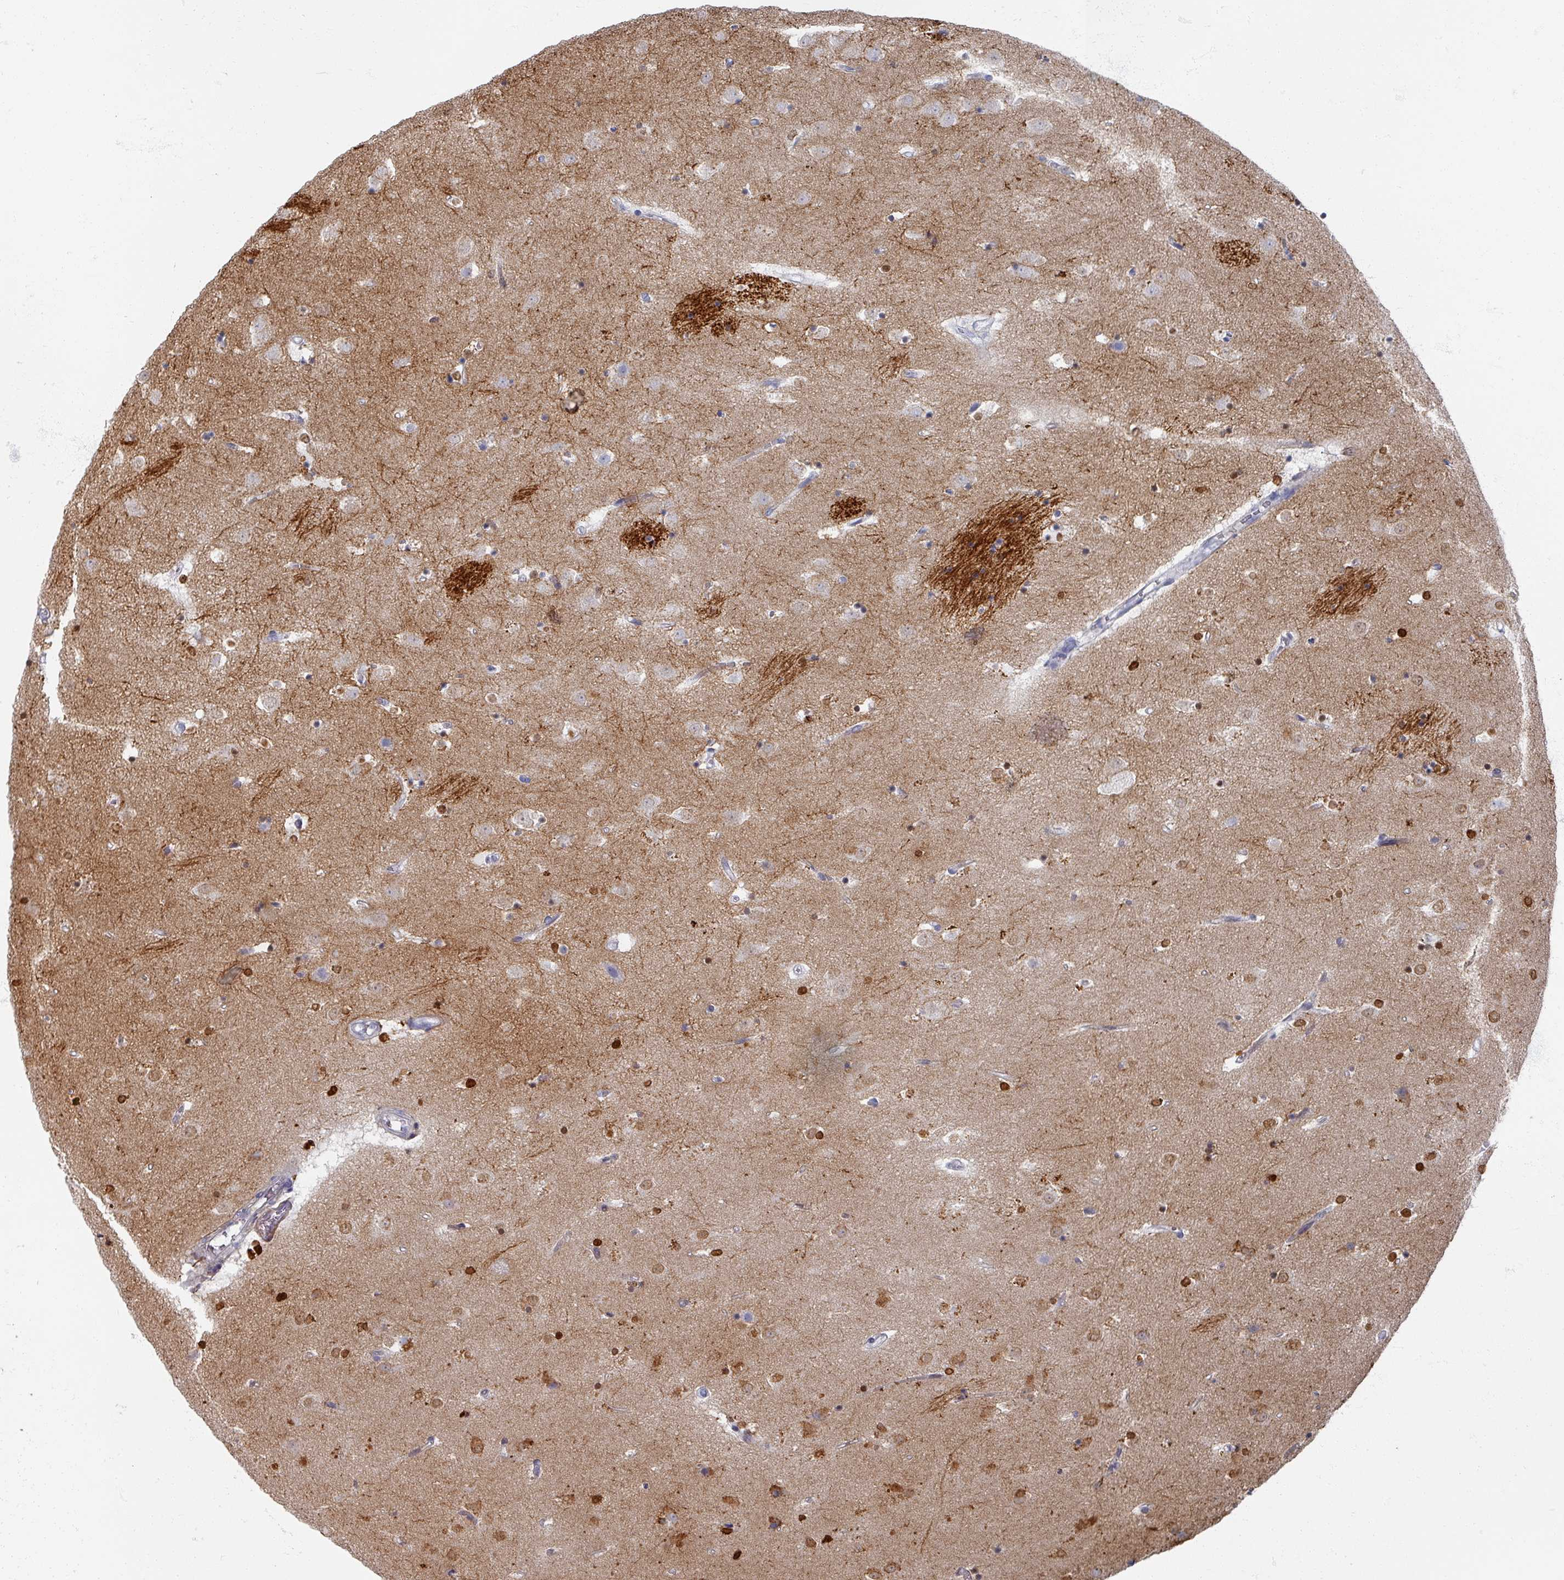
{"staining": {"intensity": "strong", "quantity": "<25%", "location": "nuclear"}, "tissue": "caudate", "cell_type": "Glial cells", "image_type": "normal", "snomed": [{"axis": "morphology", "description": "Normal tissue, NOS"}, {"axis": "topography", "description": "Lateral ventricle wall"}], "caption": "Glial cells reveal medium levels of strong nuclear expression in approximately <25% of cells in benign caudate.", "gene": "OMG", "patient": {"sex": "male", "age": 58}}